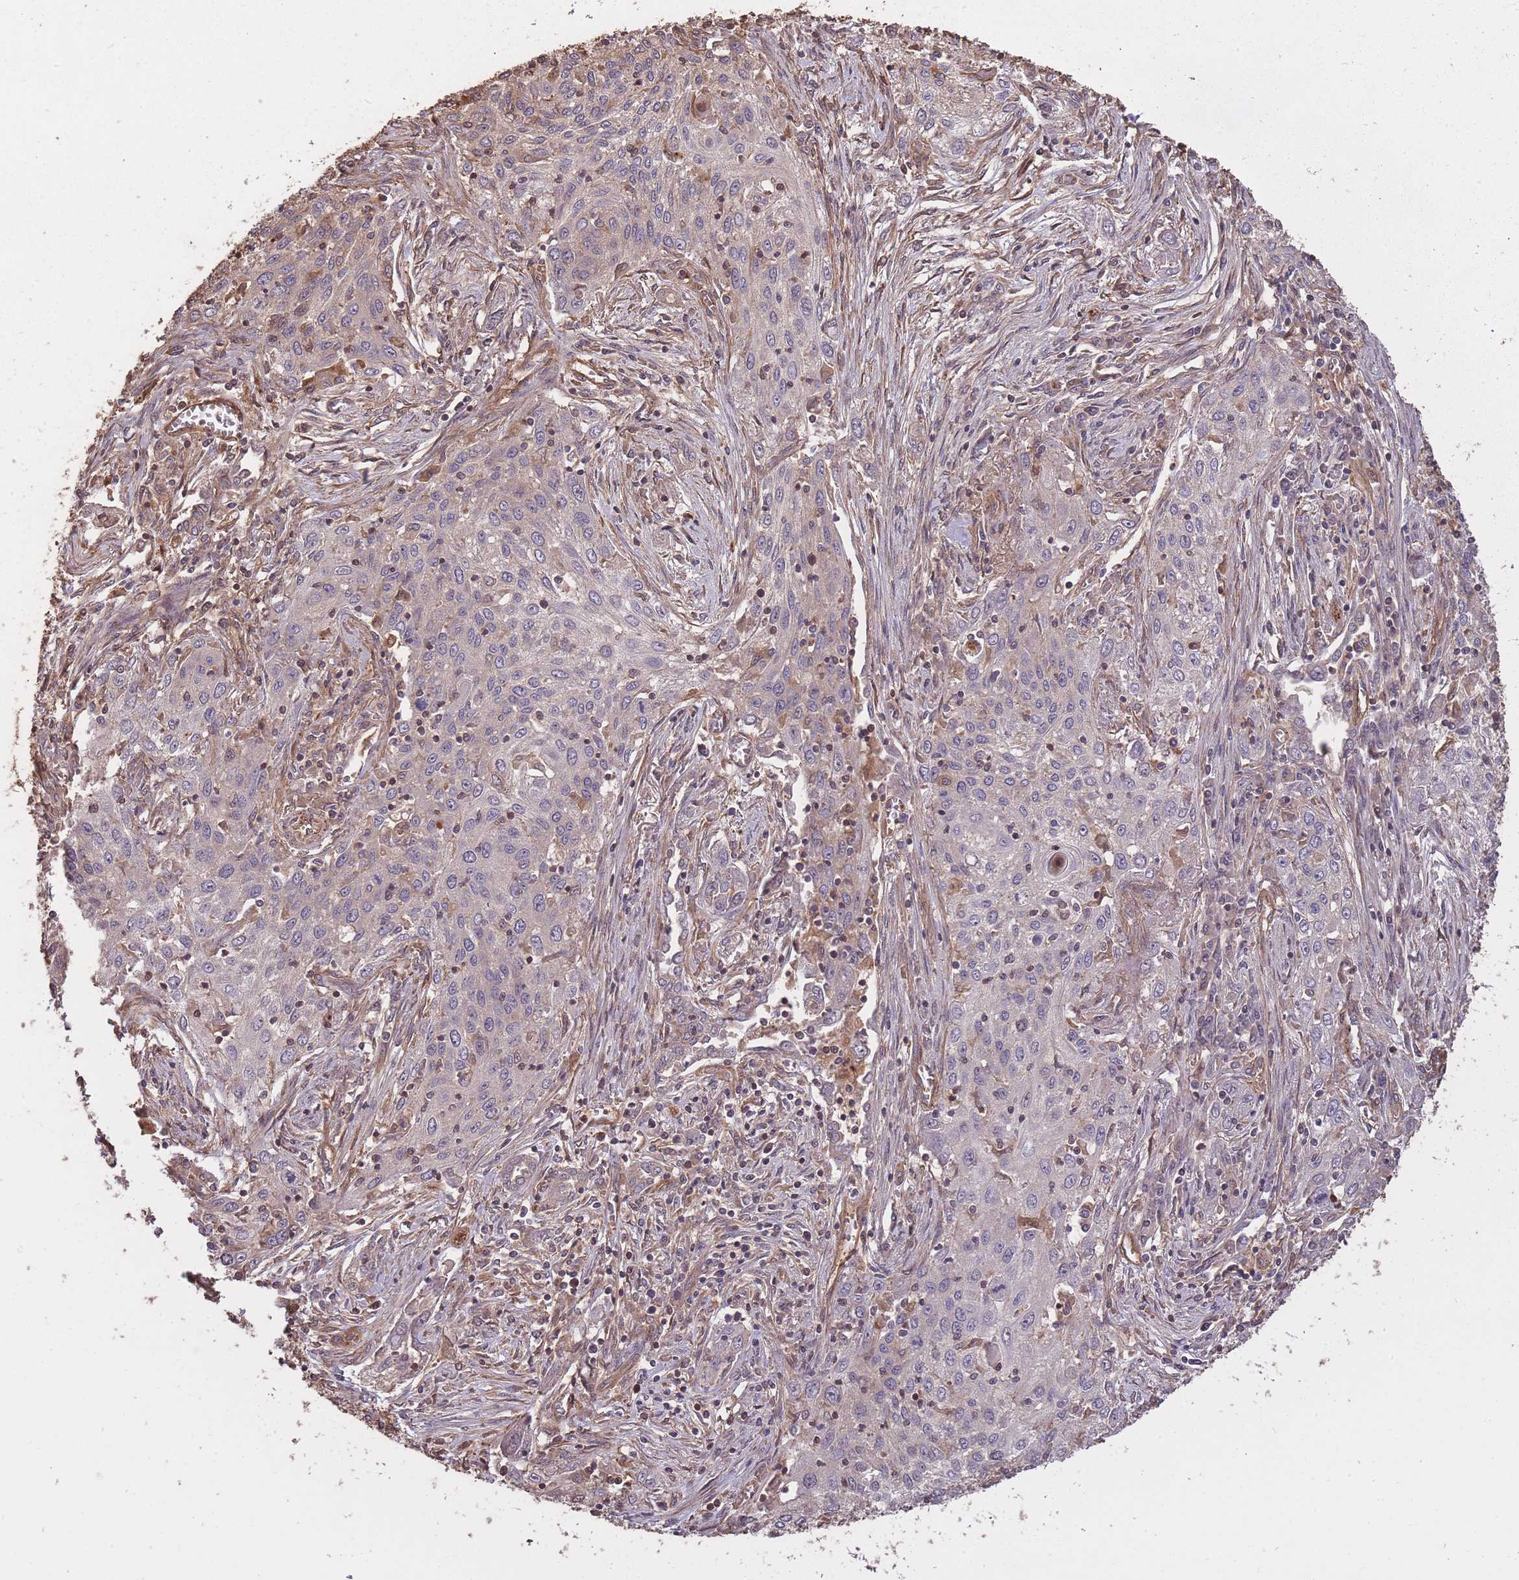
{"staining": {"intensity": "negative", "quantity": "none", "location": "none"}, "tissue": "lung cancer", "cell_type": "Tumor cells", "image_type": "cancer", "snomed": [{"axis": "morphology", "description": "Squamous cell carcinoma, NOS"}, {"axis": "topography", "description": "Lung"}], "caption": "A histopathology image of lung cancer stained for a protein displays no brown staining in tumor cells.", "gene": "ARMH3", "patient": {"sex": "female", "age": 69}}